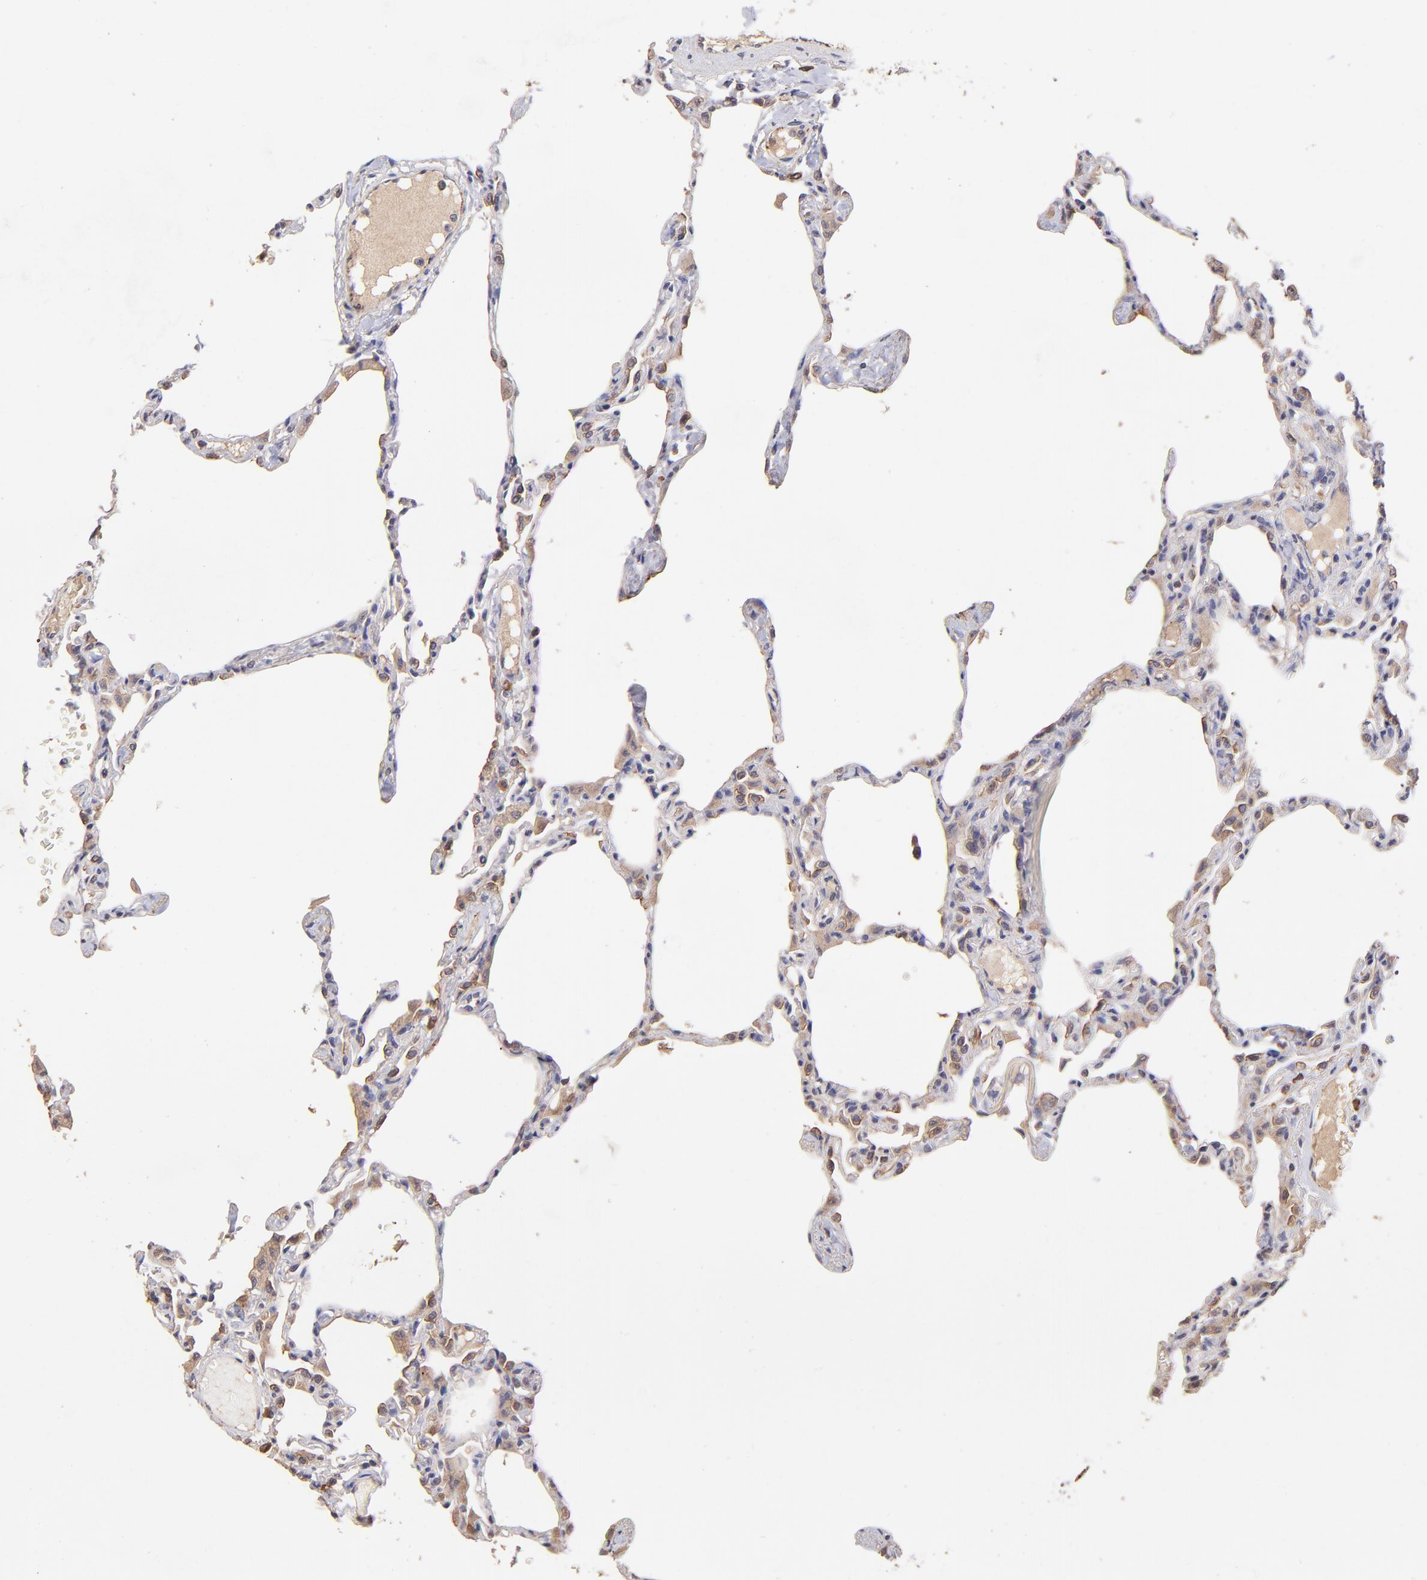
{"staining": {"intensity": "negative", "quantity": "none", "location": "none"}, "tissue": "lung", "cell_type": "Alveolar cells", "image_type": "normal", "snomed": [{"axis": "morphology", "description": "Normal tissue, NOS"}, {"axis": "topography", "description": "Lung"}], "caption": "An image of lung stained for a protein shows no brown staining in alveolar cells. The staining was performed using DAB (3,3'-diaminobenzidine) to visualize the protein expression in brown, while the nuclei were stained in blue with hematoxylin (Magnification: 20x).", "gene": "RNASEL", "patient": {"sex": "female", "age": 49}}